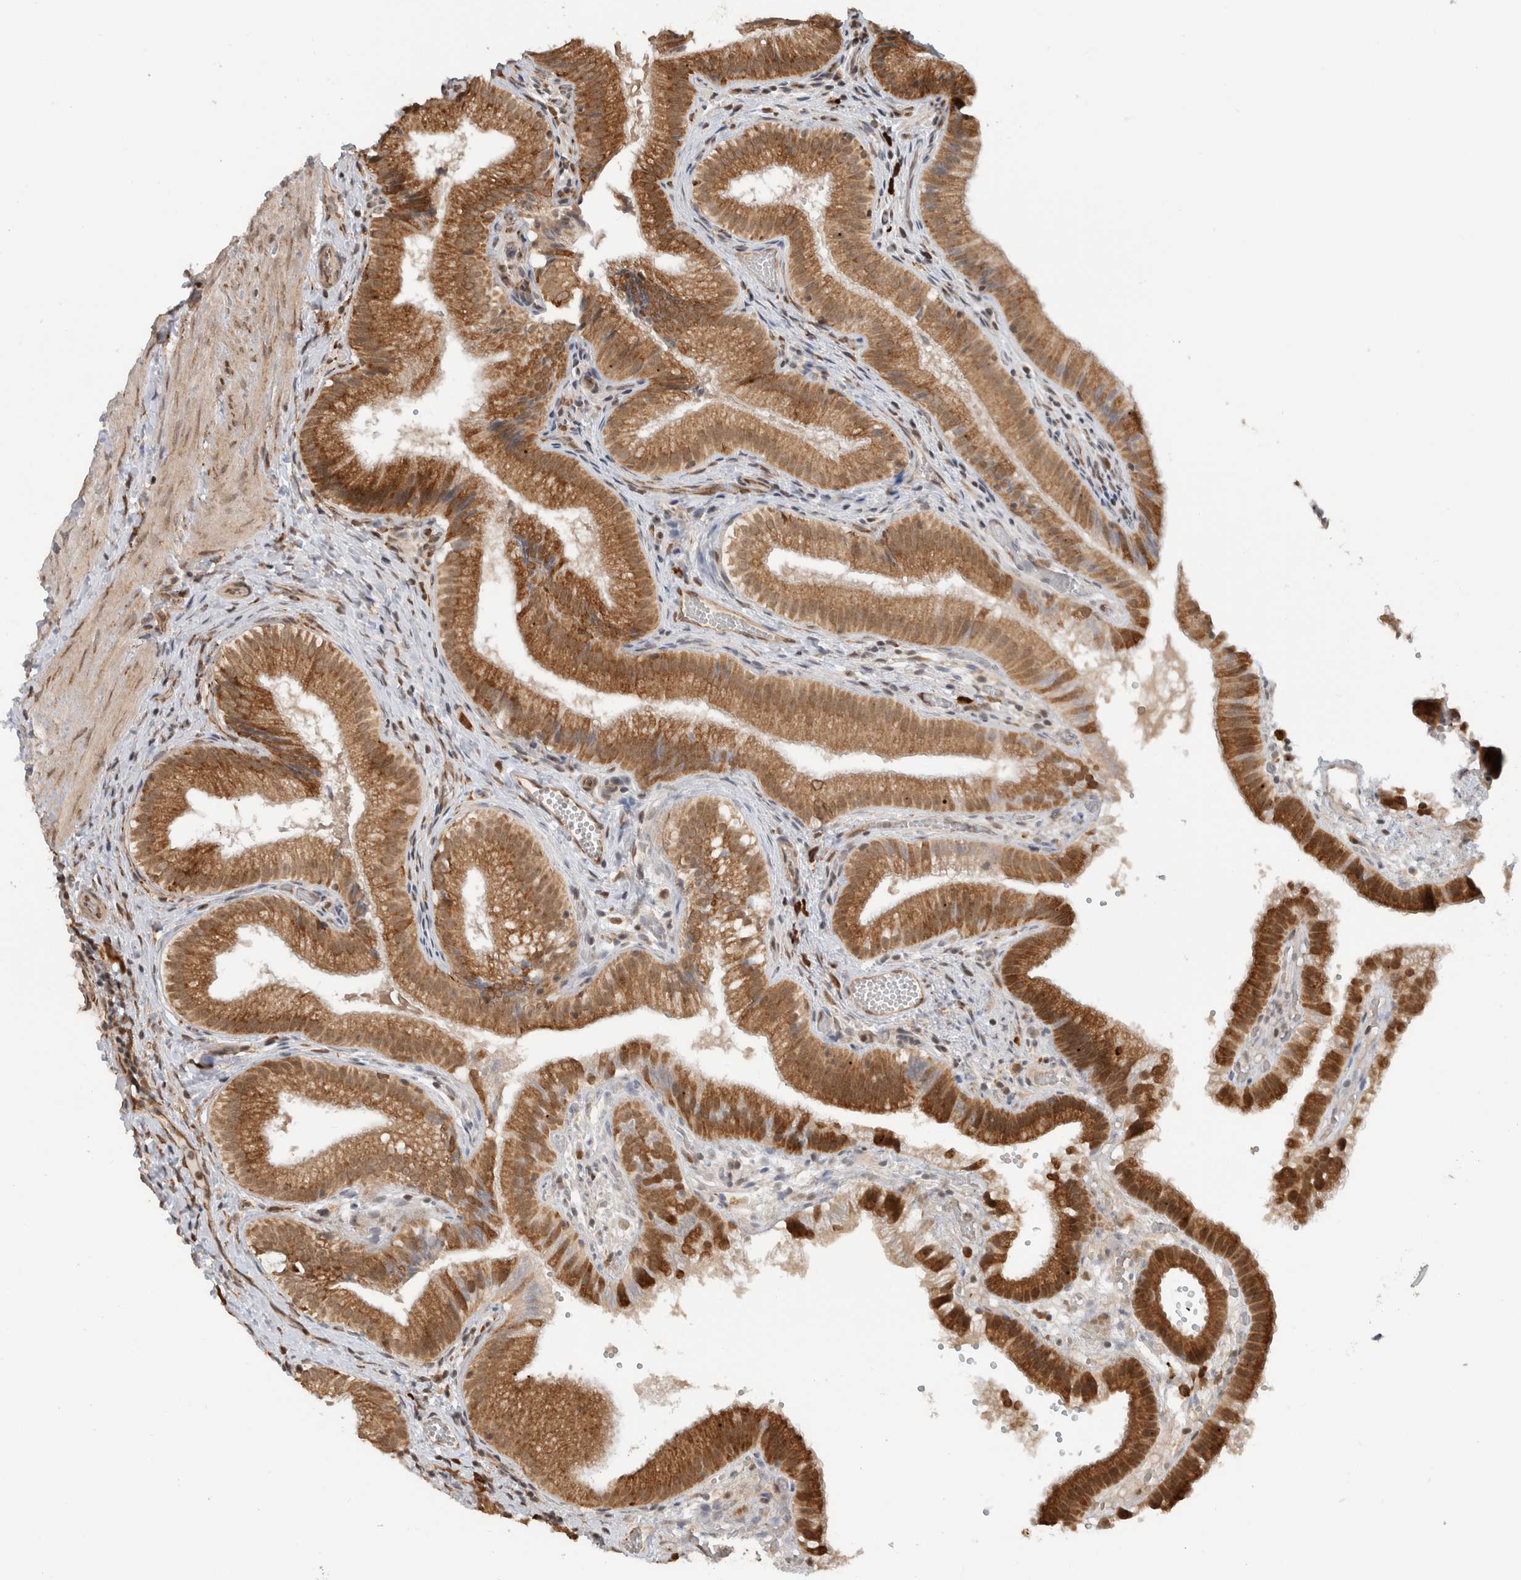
{"staining": {"intensity": "moderate", "quantity": ">75%", "location": "cytoplasmic/membranous,nuclear"}, "tissue": "gallbladder", "cell_type": "Glandular cells", "image_type": "normal", "snomed": [{"axis": "morphology", "description": "Normal tissue, NOS"}, {"axis": "topography", "description": "Gallbladder"}], "caption": "Brown immunohistochemical staining in benign human gallbladder demonstrates moderate cytoplasmic/membranous,nuclear staining in about >75% of glandular cells.", "gene": "MS4A7", "patient": {"sex": "female", "age": 30}}